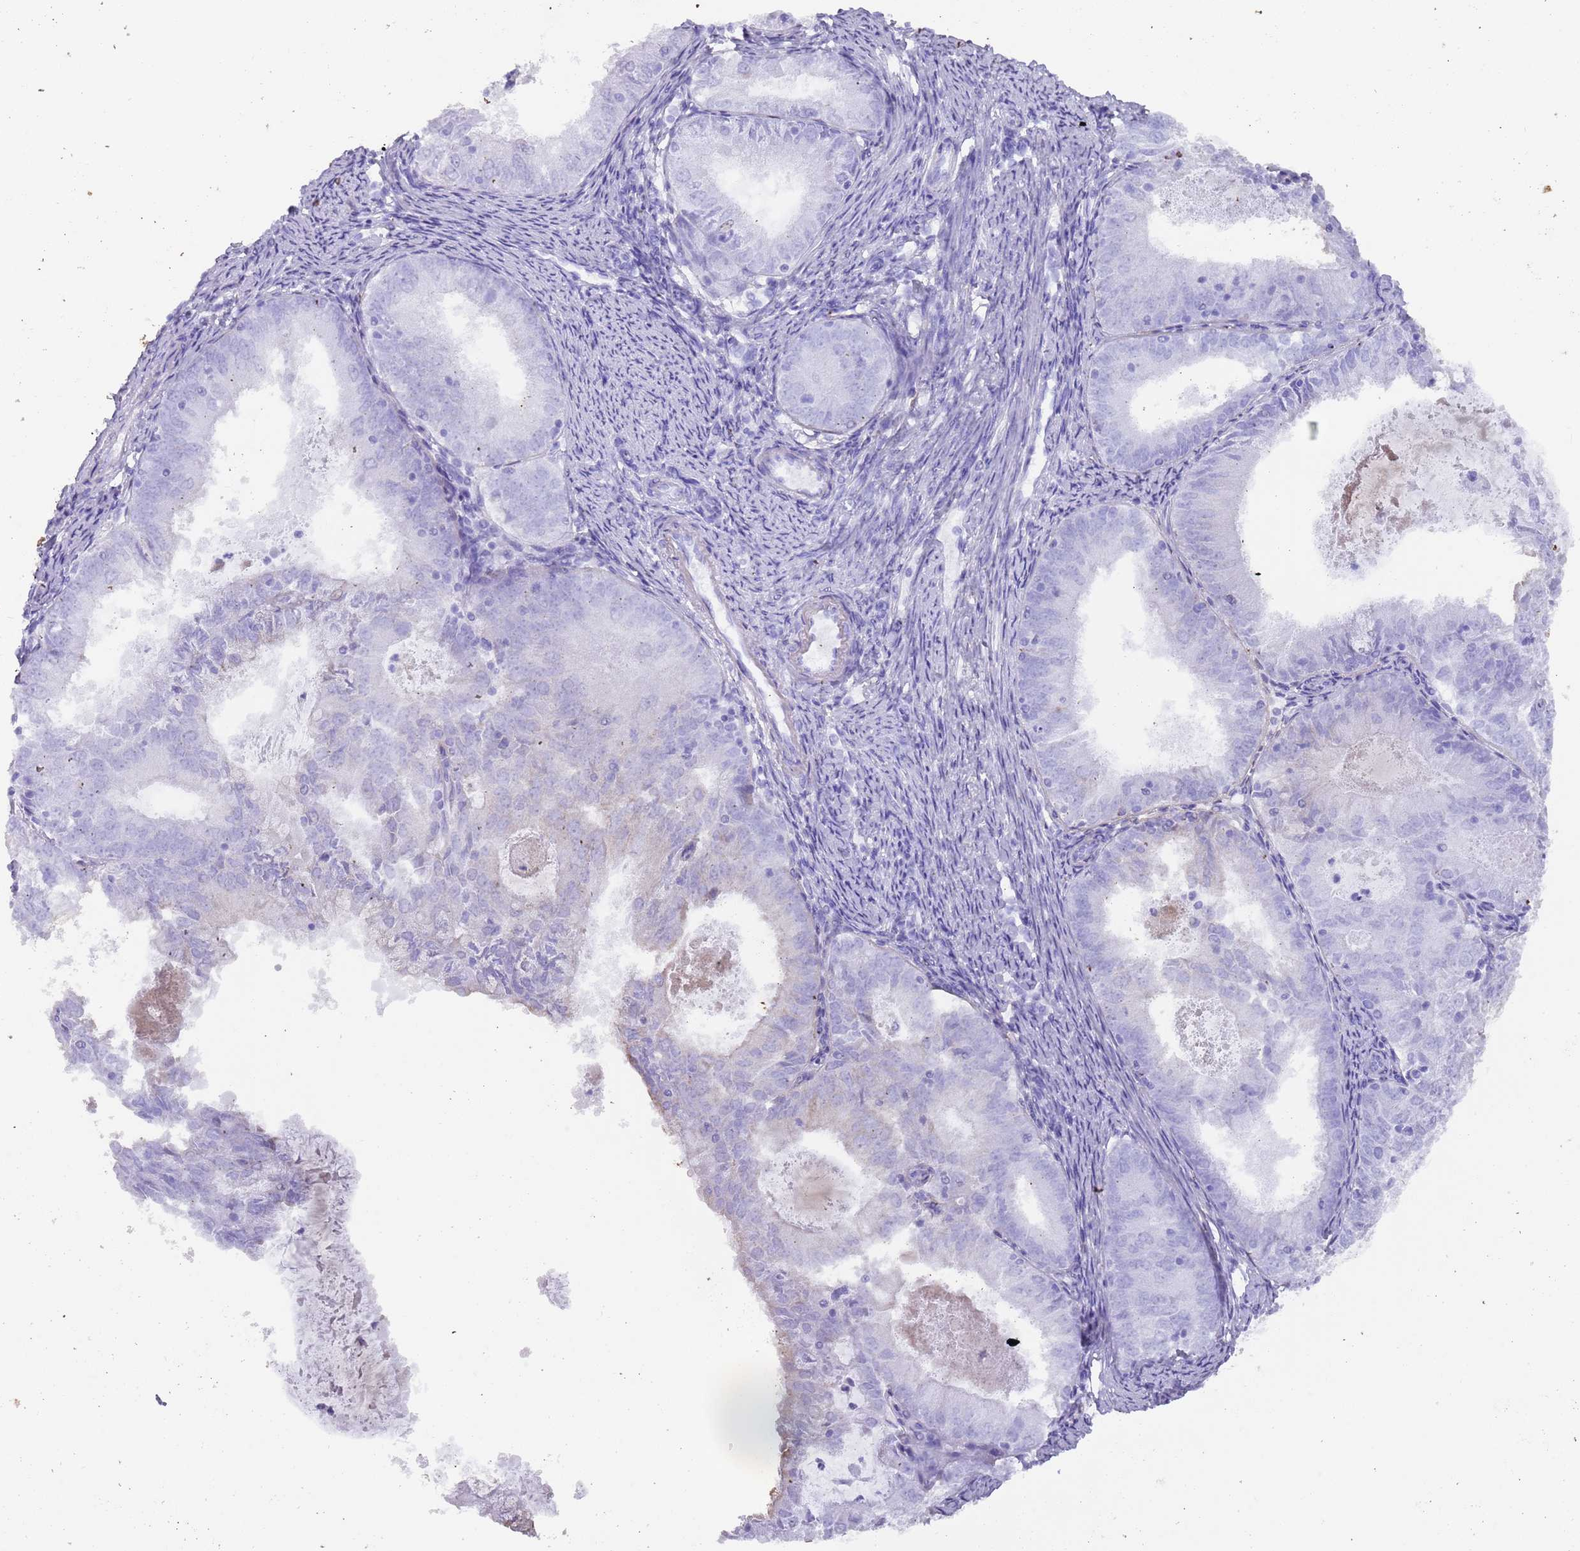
{"staining": {"intensity": "moderate", "quantity": "25%-75%", "location": "cytoplasmic/membranous,nuclear"}, "tissue": "endometrial cancer", "cell_type": "Tumor cells", "image_type": "cancer", "snomed": [{"axis": "morphology", "description": "Adenocarcinoma, NOS"}, {"axis": "topography", "description": "Endometrium"}], "caption": "Protein staining of endometrial cancer tissue shows moderate cytoplasmic/membranous and nuclear positivity in about 25%-75% of tumor cells. (IHC, brightfield microscopy, high magnification).", "gene": "HDAC8", "patient": {"sex": "female", "age": 57}}